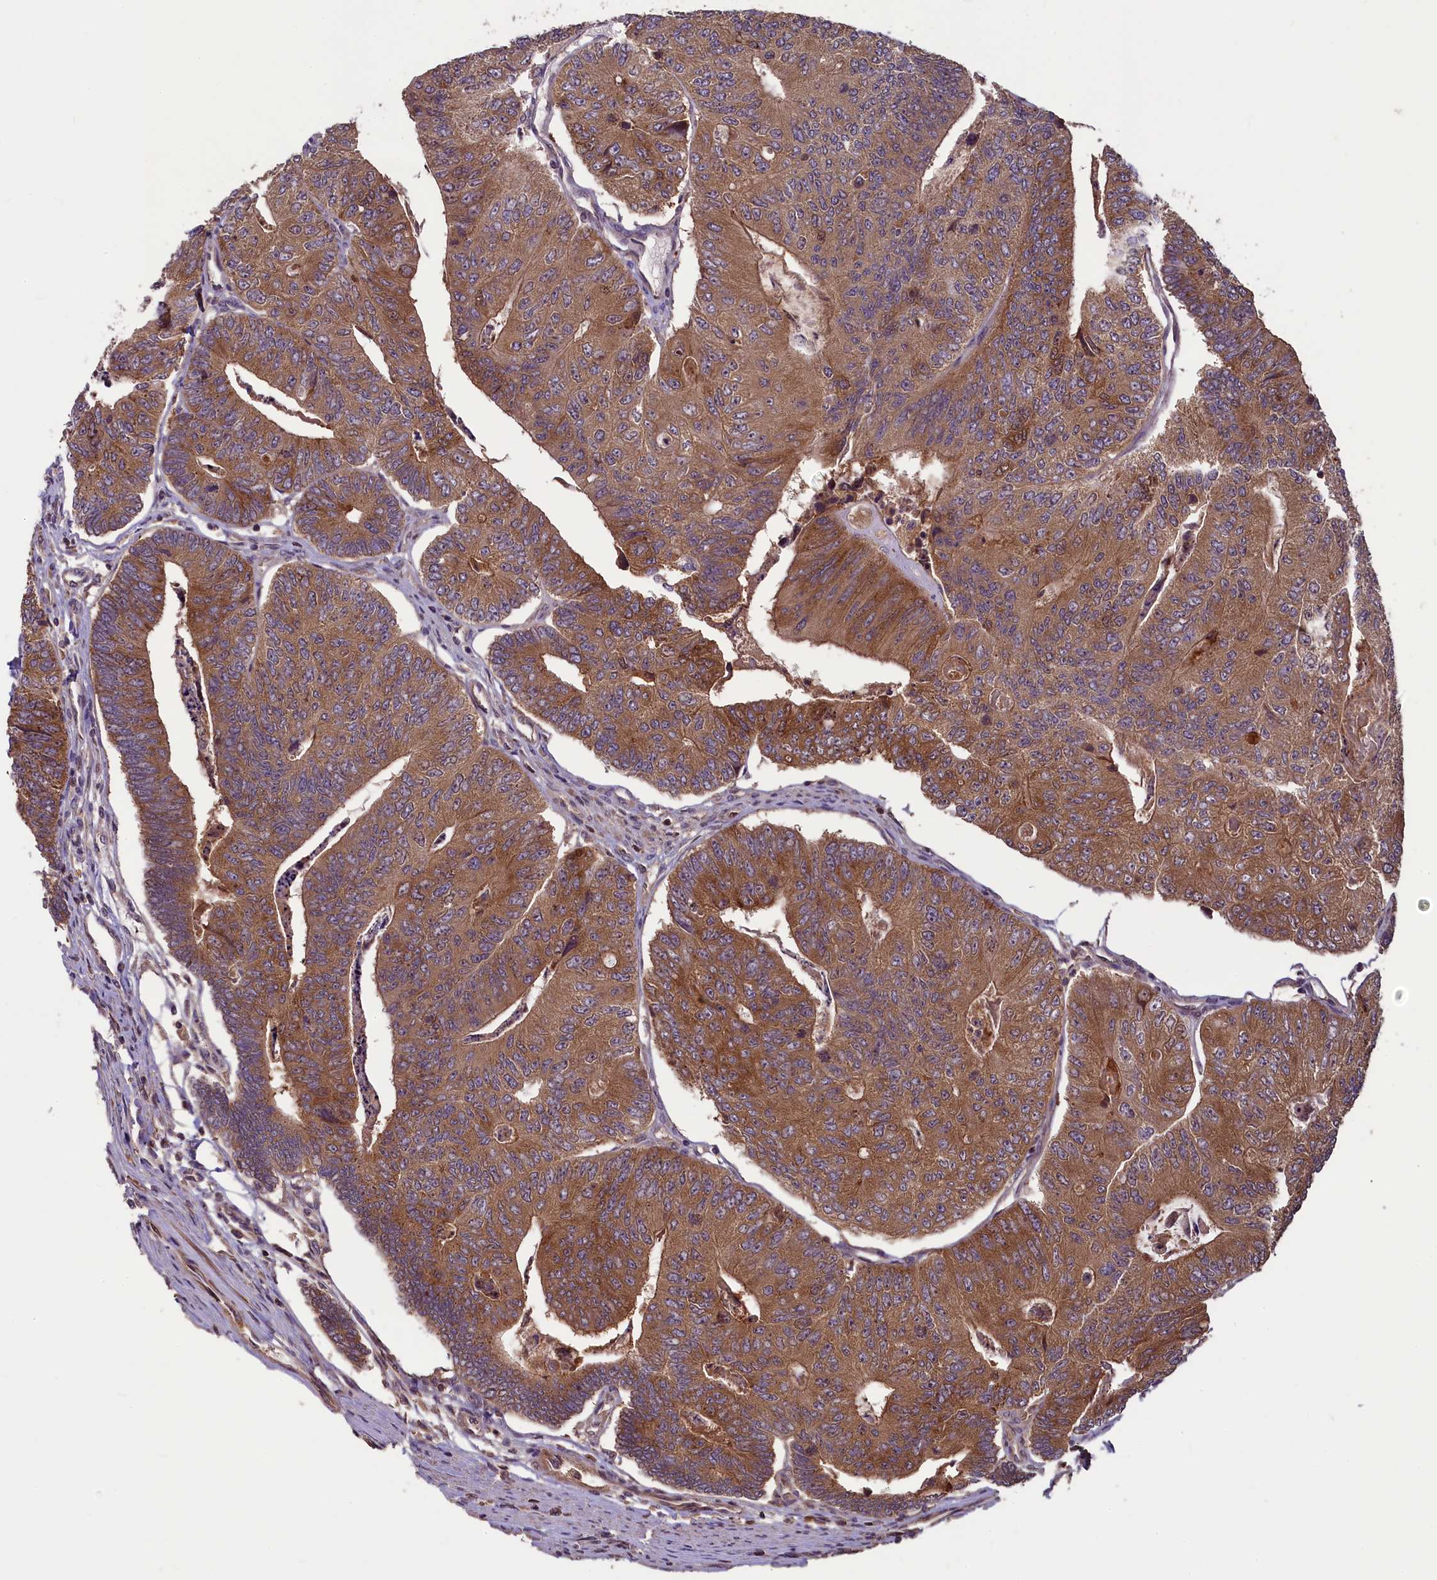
{"staining": {"intensity": "moderate", "quantity": ">75%", "location": "cytoplasmic/membranous"}, "tissue": "colorectal cancer", "cell_type": "Tumor cells", "image_type": "cancer", "snomed": [{"axis": "morphology", "description": "Adenocarcinoma, NOS"}, {"axis": "topography", "description": "Colon"}], "caption": "IHC of colorectal adenocarcinoma demonstrates medium levels of moderate cytoplasmic/membranous expression in about >75% of tumor cells.", "gene": "NUDT6", "patient": {"sex": "female", "age": 67}}